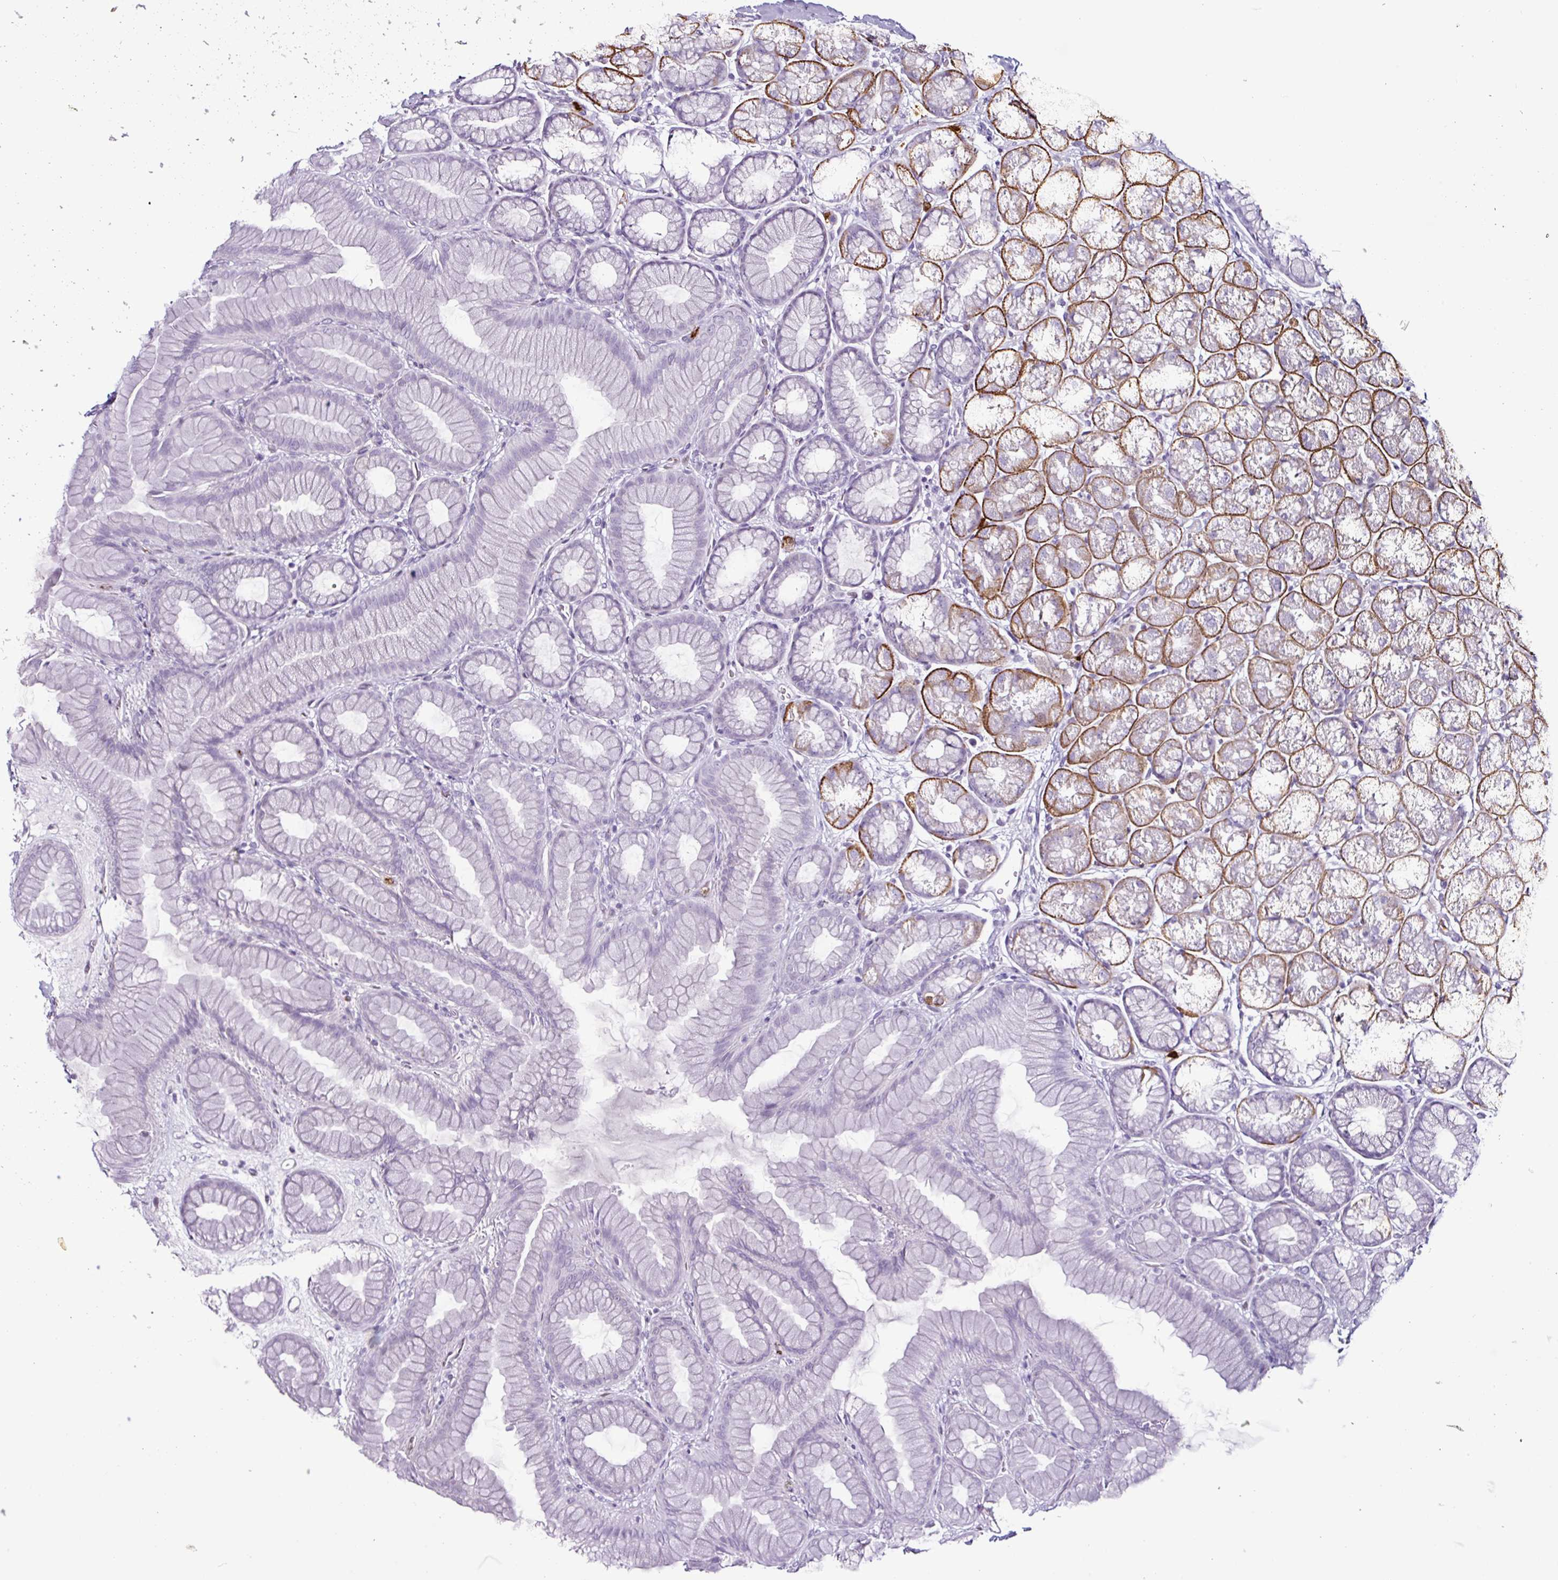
{"staining": {"intensity": "moderate", "quantity": "<25%", "location": "cytoplasmic/membranous"}, "tissue": "stomach", "cell_type": "Glandular cells", "image_type": "normal", "snomed": [{"axis": "morphology", "description": "Normal tissue, NOS"}, {"axis": "topography", "description": "Stomach, lower"}], "caption": "This is an image of immunohistochemistry (IHC) staining of benign stomach, which shows moderate expression in the cytoplasmic/membranous of glandular cells.", "gene": "TMEM178A", "patient": {"sex": "male", "age": 67}}